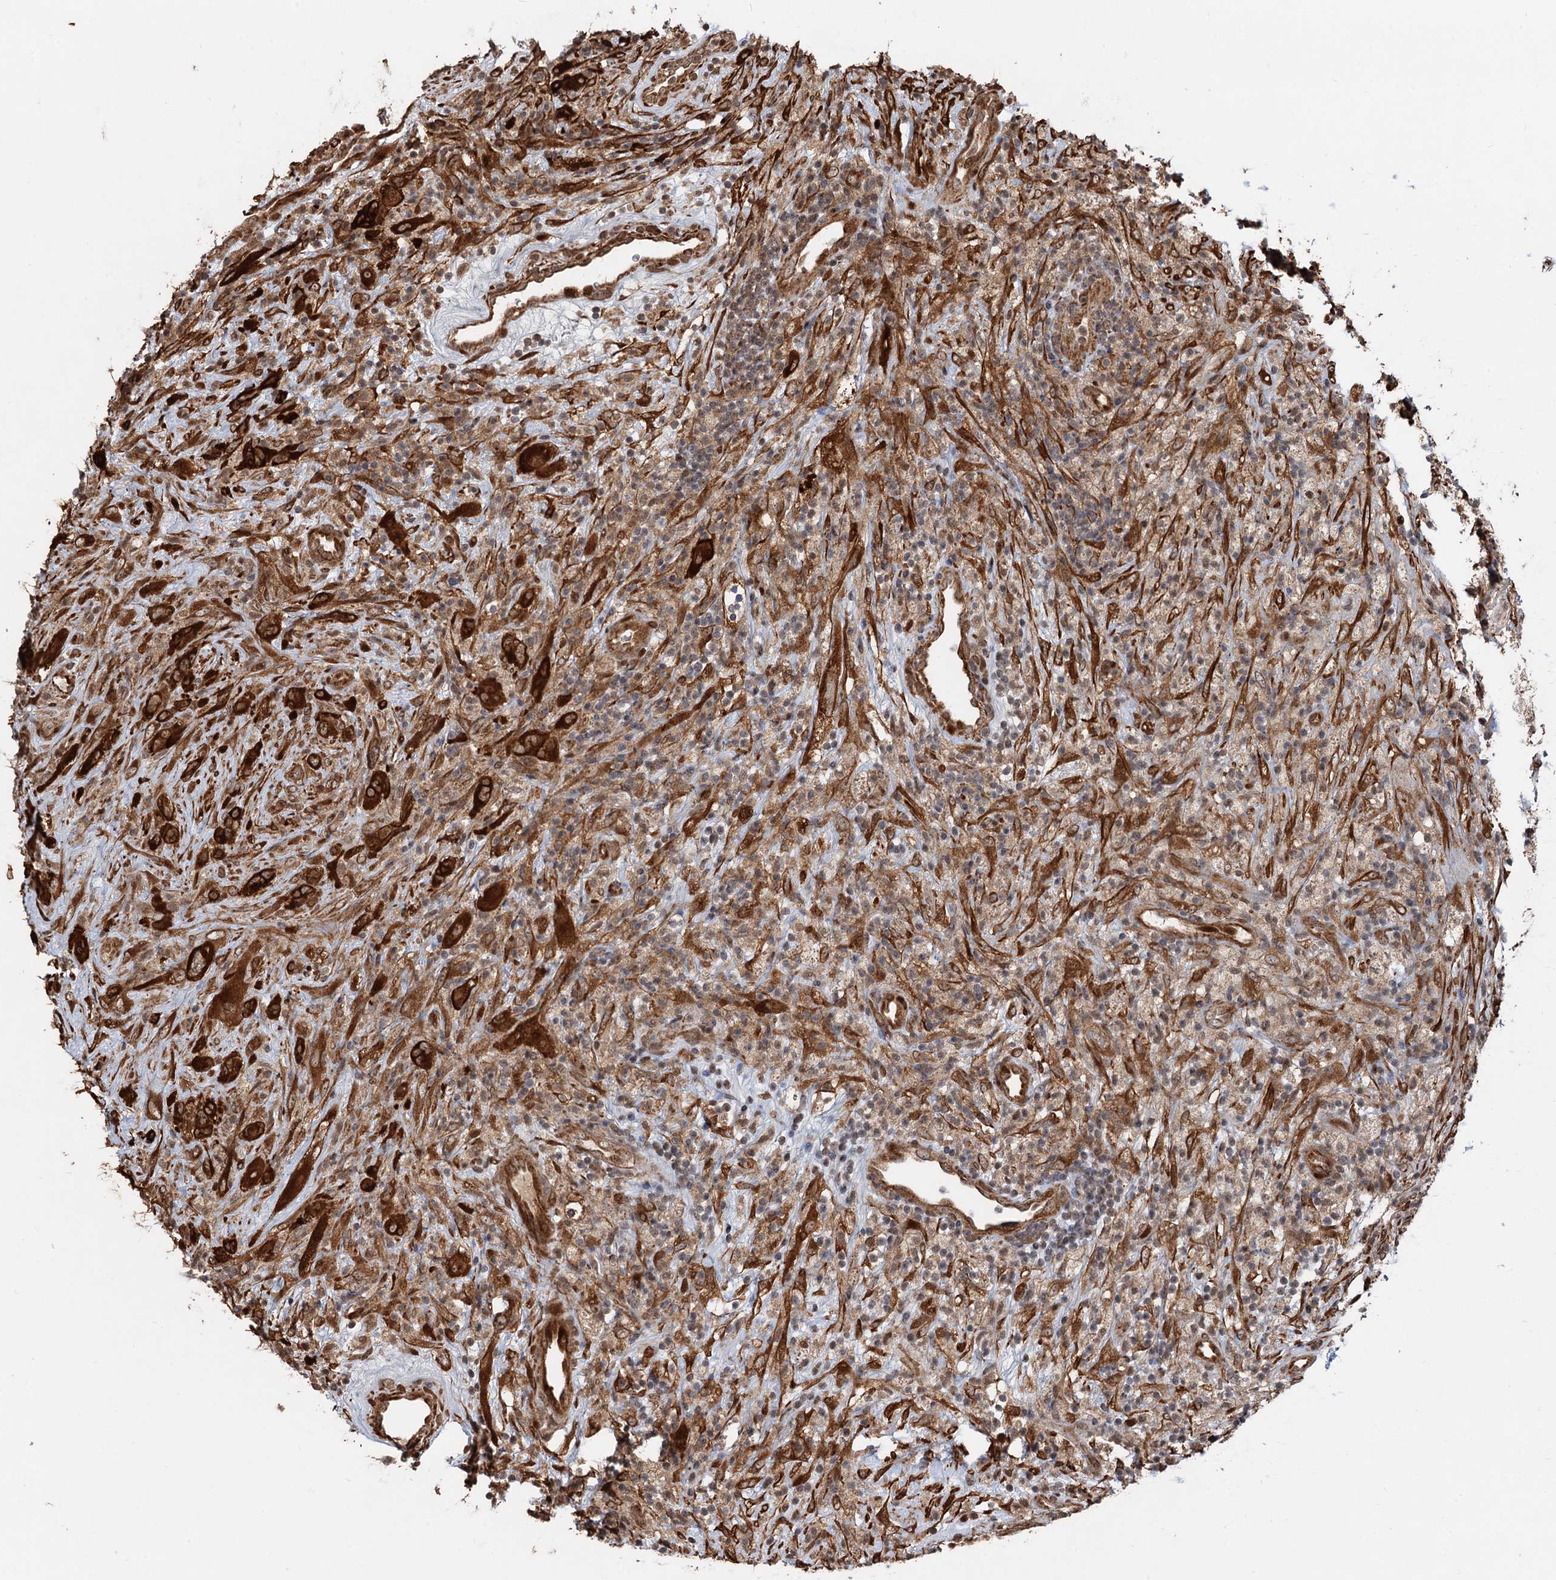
{"staining": {"intensity": "moderate", "quantity": ">75%", "location": "cytoplasmic/membranous"}, "tissue": "glioma", "cell_type": "Tumor cells", "image_type": "cancer", "snomed": [{"axis": "morphology", "description": "Glioma, malignant, High grade"}, {"axis": "topography", "description": "Brain"}], "caption": "This is an image of immunohistochemistry staining of glioma, which shows moderate expression in the cytoplasmic/membranous of tumor cells.", "gene": "SNRNP25", "patient": {"sex": "male", "age": 69}}